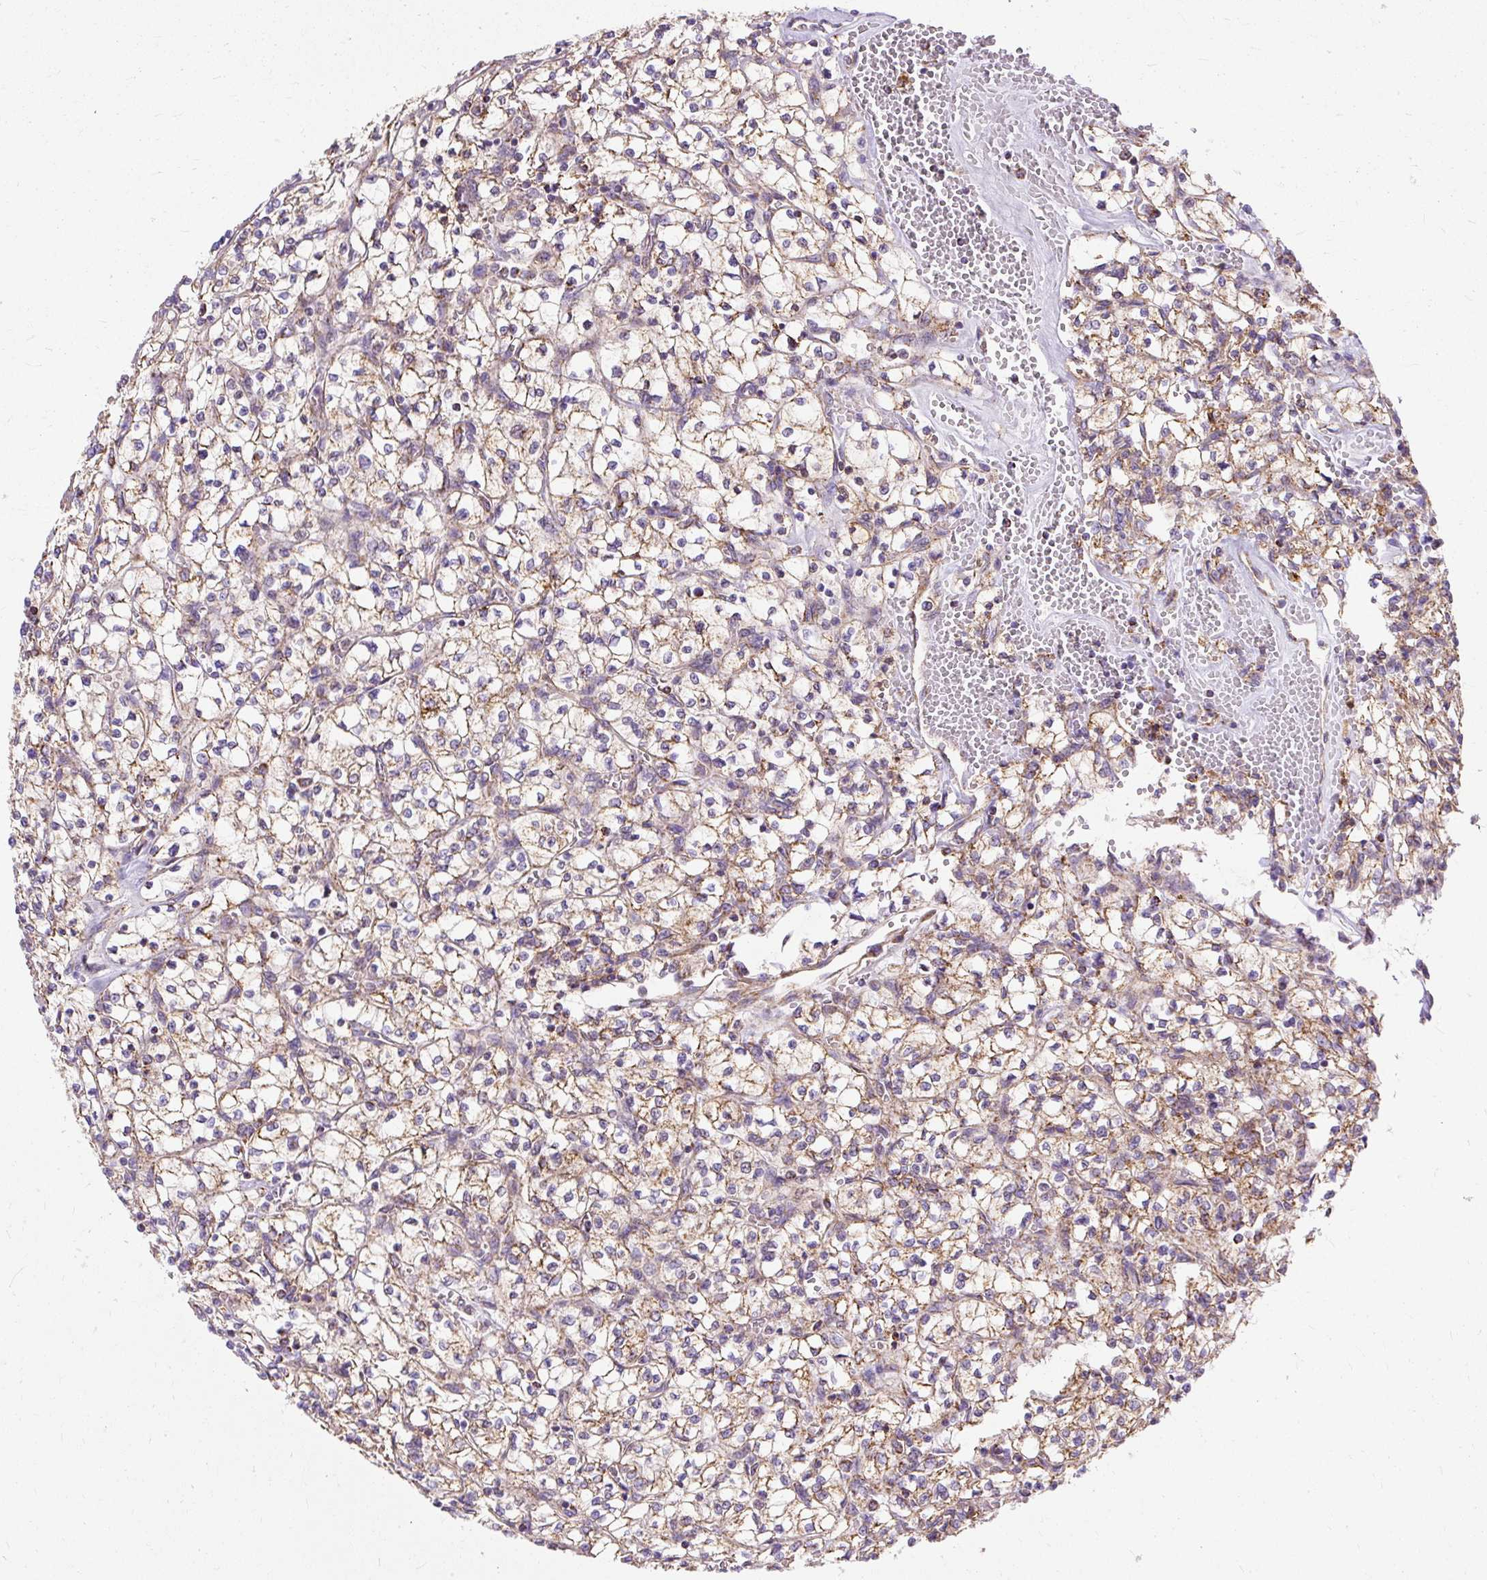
{"staining": {"intensity": "moderate", "quantity": ">75%", "location": "cytoplasmic/membranous"}, "tissue": "renal cancer", "cell_type": "Tumor cells", "image_type": "cancer", "snomed": [{"axis": "morphology", "description": "Adenocarcinoma, NOS"}, {"axis": "topography", "description": "Kidney"}], "caption": "A brown stain labels moderate cytoplasmic/membranous positivity of a protein in adenocarcinoma (renal) tumor cells.", "gene": "CEP290", "patient": {"sex": "female", "age": 64}}